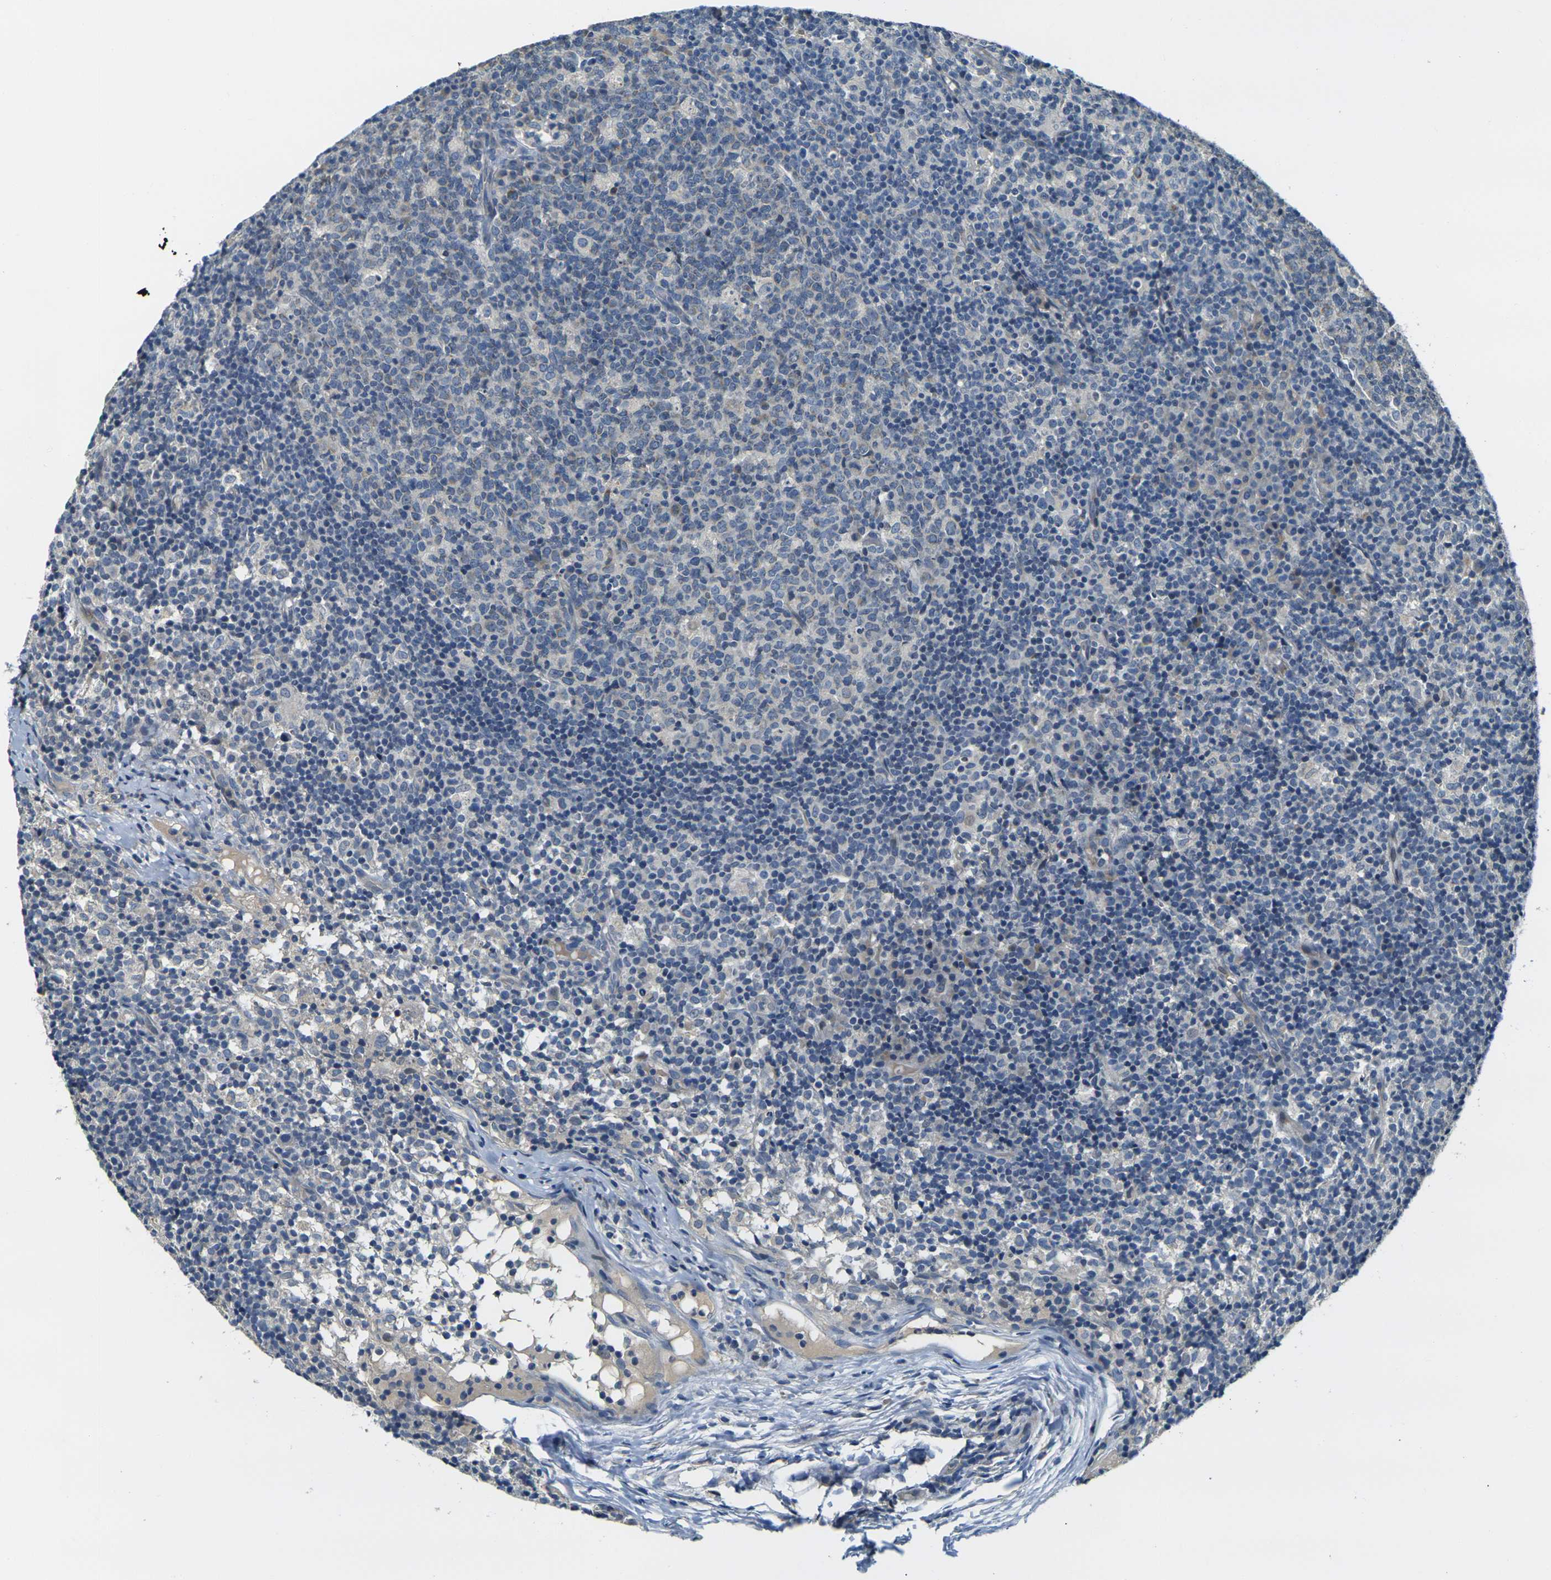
{"staining": {"intensity": "weak", "quantity": "<25%", "location": "cytoplasmic/membranous"}, "tissue": "lymph node", "cell_type": "Germinal center cells", "image_type": "normal", "snomed": [{"axis": "morphology", "description": "Normal tissue, NOS"}, {"axis": "morphology", "description": "Inflammation, NOS"}, {"axis": "topography", "description": "Lymph node"}], "caption": "Immunohistochemistry (IHC) micrograph of normal lymph node: human lymph node stained with DAB (3,3'-diaminobenzidine) reveals no significant protein staining in germinal center cells.", "gene": "SHISAL2B", "patient": {"sex": "male", "age": 55}}